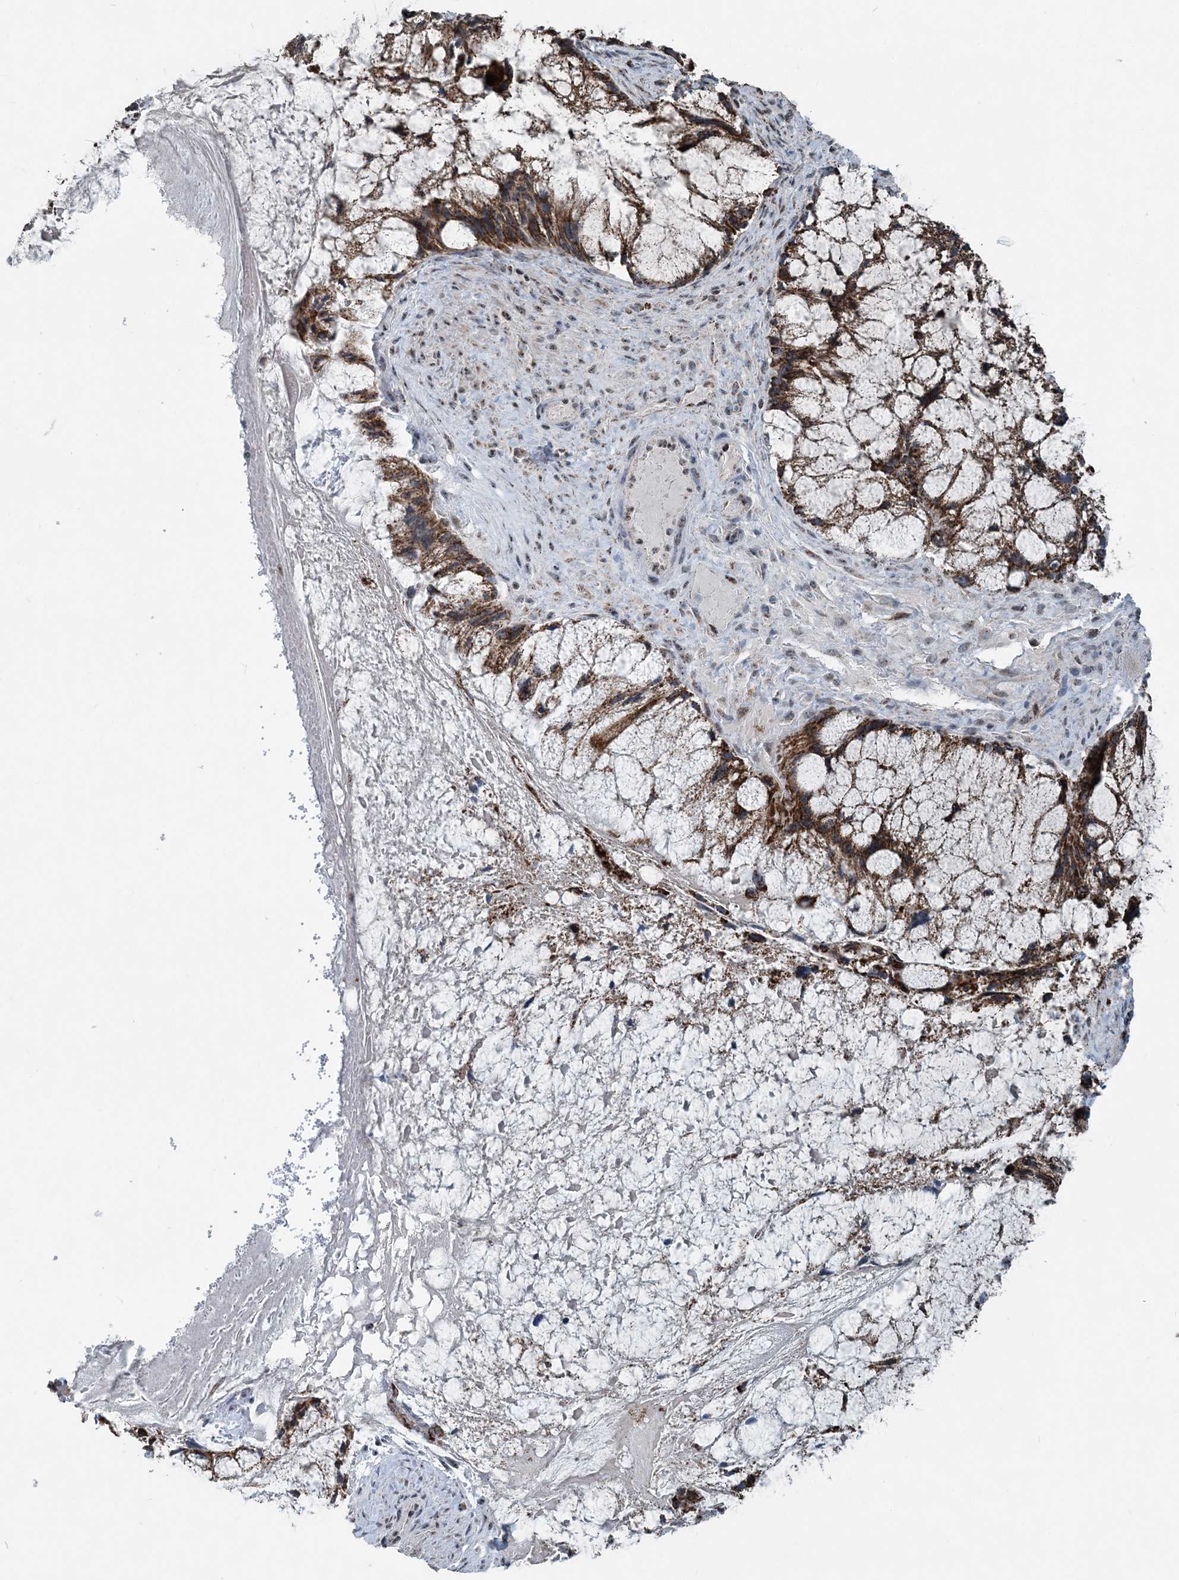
{"staining": {"intensity": "strong", "quantity": ">75%", "location": "cytoplasmic/membranous"}, "tissue": "ovarian cancer", "cell_type": "Tumor cells", "image_type": "cancer", "snomed": [{"axis": "morphology", "description": "Cystadenocarcinoma, mucinous, NOS"}, {"axis": "topography", "description": "Ovary"}], "caption": "An image showing strong cytoplasmic/membranous expression in approximately >75% of tumor cells in ovarian mucinous cystadenocarcinoma, as visualized by brown immunohistochemical staining.", "gene": "SUCLG1", "patient": {"sex": "female", "age": 37}}